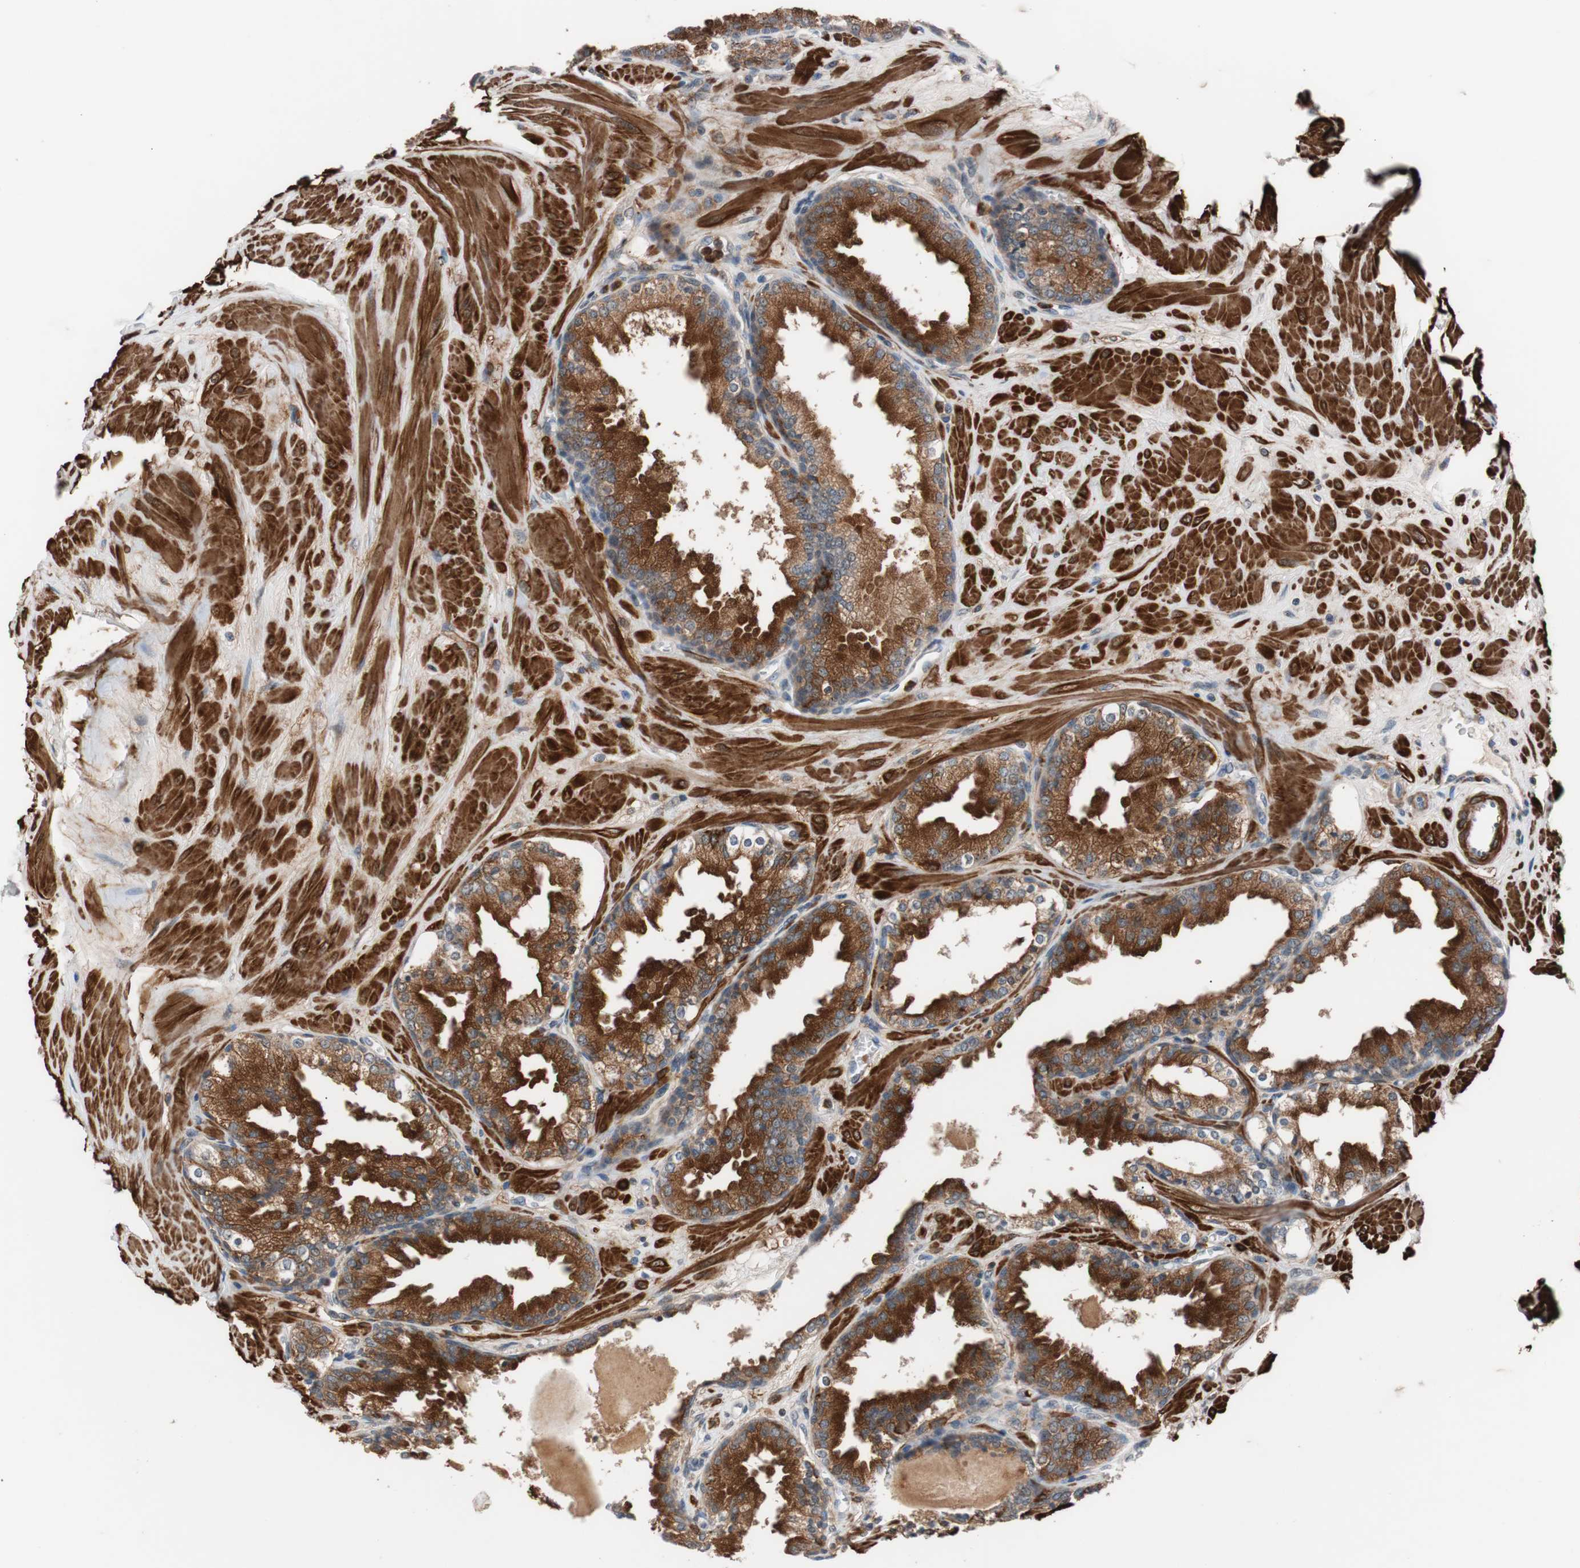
{"staining": {"intensity": "strong", "quantity": ">75%", "location": "cytoplasmic/membranous"}, "tissue": "prostate", "cell_type": "Glandular cells", "image_type": "normal", "snomed": [{"axis": "morphology", "description": "Normal tissue, NOS"}, {"axis": "topography", "description": "Prostate"}], "caption": "Brown immunohistochemical staining in unremarkable prostate displays strong cytoplasmic/membranous positivity in about >75% of glandular cells.", "gene": "LITAF", "patient": {"sex": "male", "age": 51}}